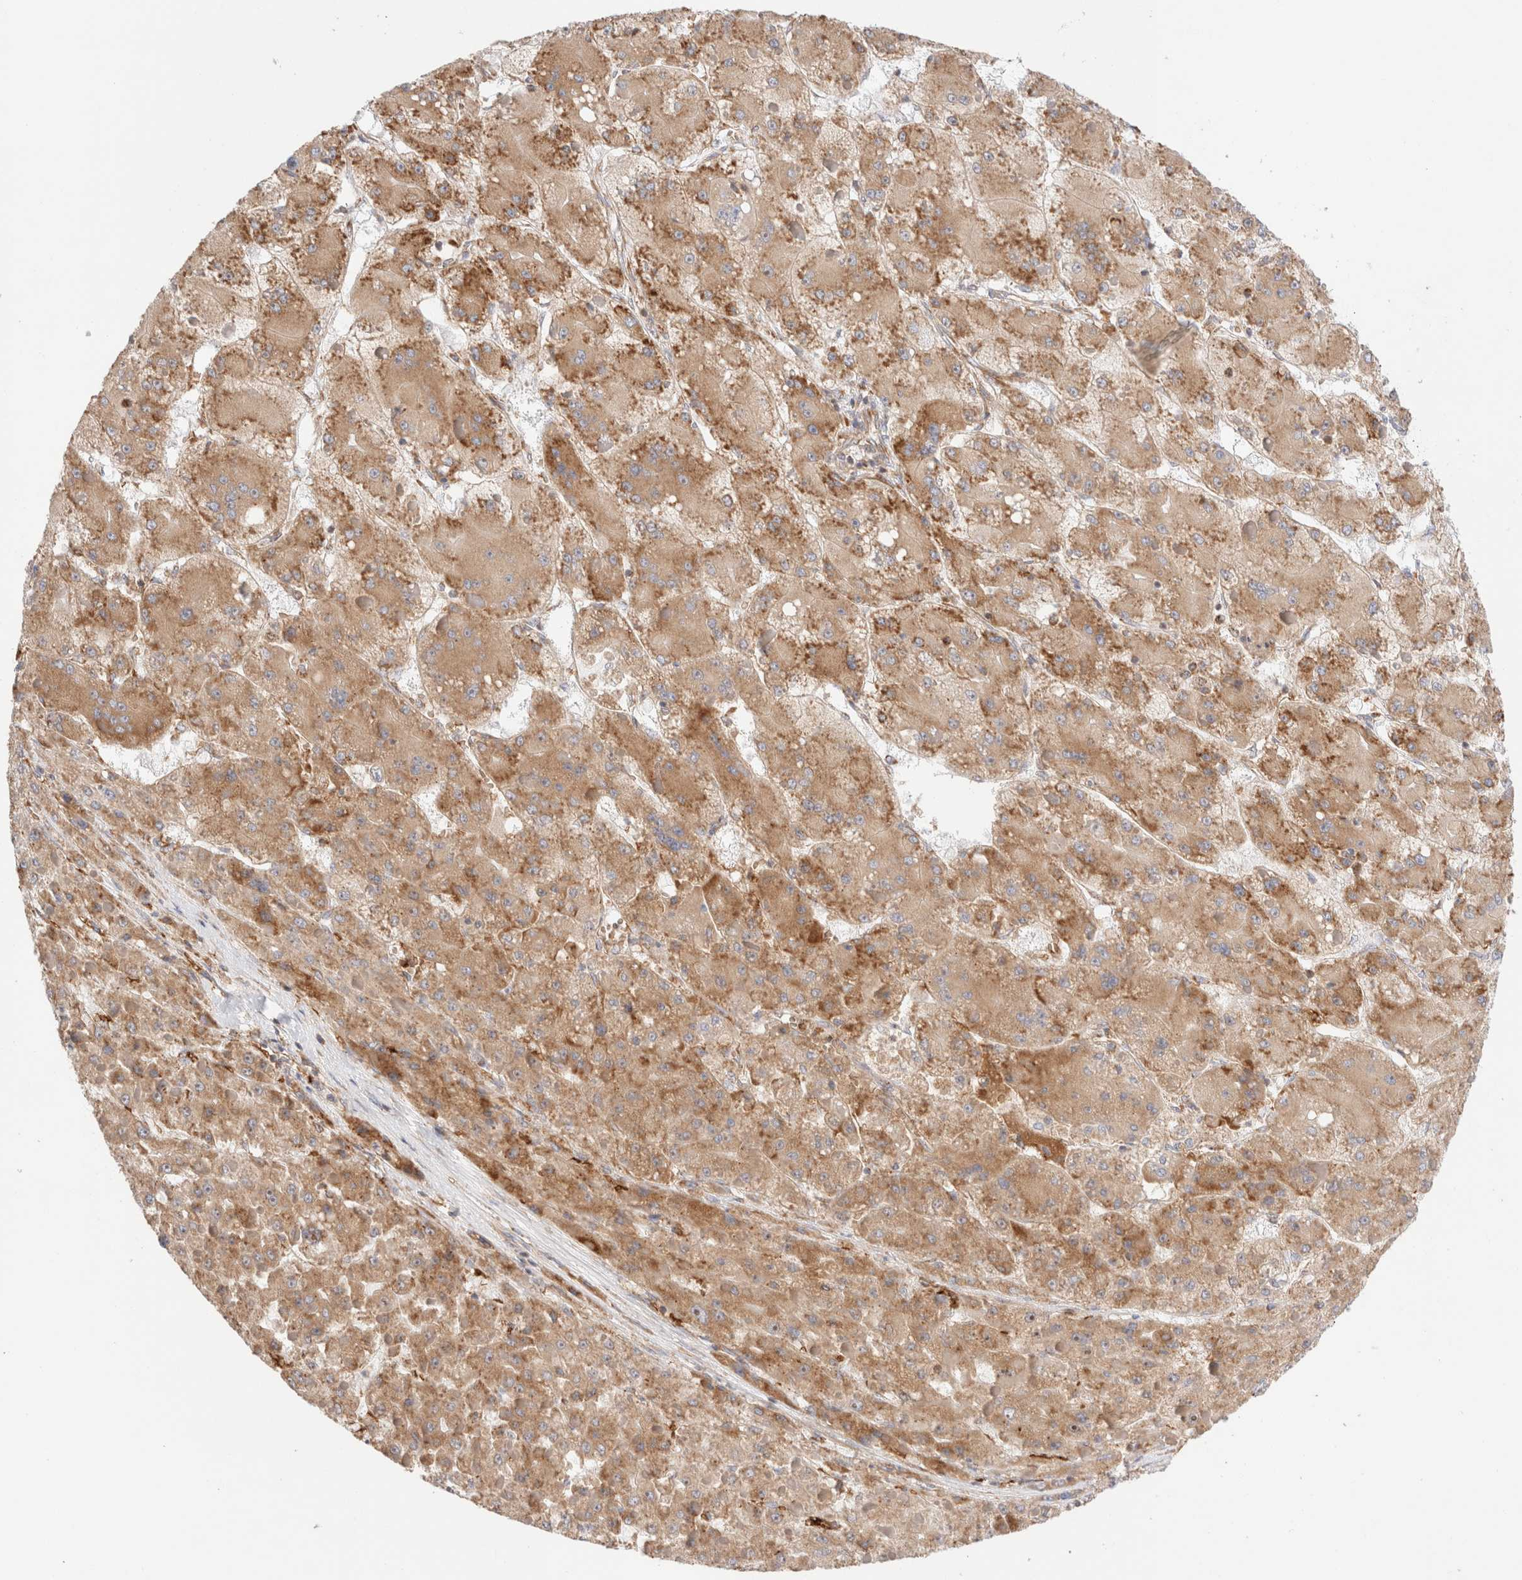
{"staining": {"intensity": "moderate", "quantity": ">75%", "location": "cytoplasmic/membranous"}, "tissue": "liver cancer", "cell_type": "Tumor cells", "image_type": "cancer", "snomed": [{"axis": "morphology", "description": "Carcinoma, Hepatocellular, NOS"}, {"axis": "topography", "description": "Liver"}], "caption": "This is a histology image of immunohistochemistry (IHC) staining of liver hepatocellular carcinoma, which shows moderate staining in the cytoplasmic/membranous of tumor cells.", "gene": "UTS2B", "patient": {"sex": "female", "age": 73}}